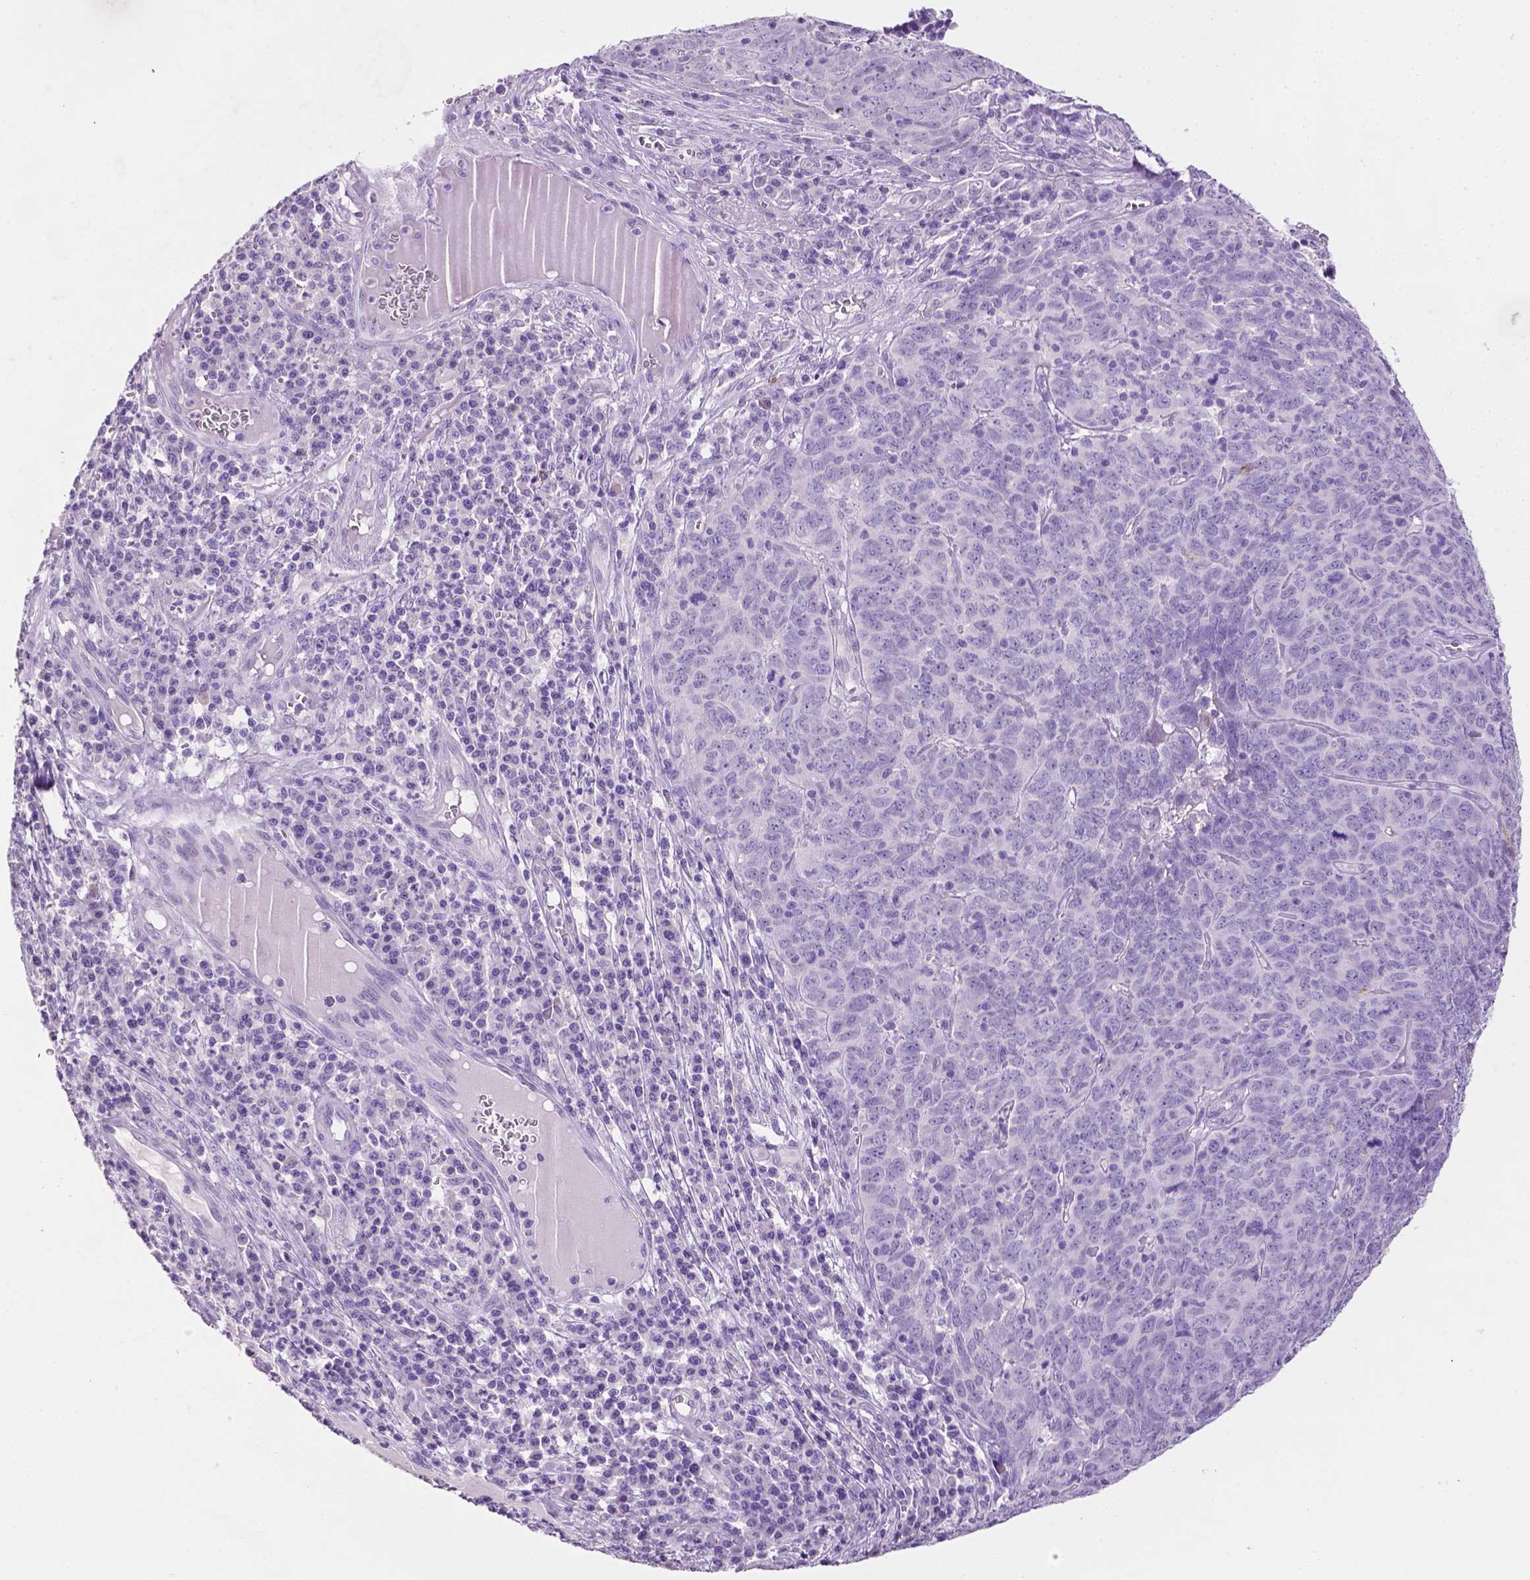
{"staining": {"intensity": "negative", "quantity": "none", "location": "none"}, "tissue": "skin cancer", "cell_type": "Tumor cells", "image_type": "cancer", "snomed": [{"axis": "morphology", "description": "Squamous cell carcinoma, NOS"}, {"axis": "topography", "description": "Skin"}, {"axis": "topography", "description": "Anal"}], "caption": "High power microscopy image of an IHC micrograph of skin cancer (squamous cell carcinoma), revealing no significant expression in tumor cells.", "gene": "TACSTD2", "patient": {"sex": "female", "age": 51}}